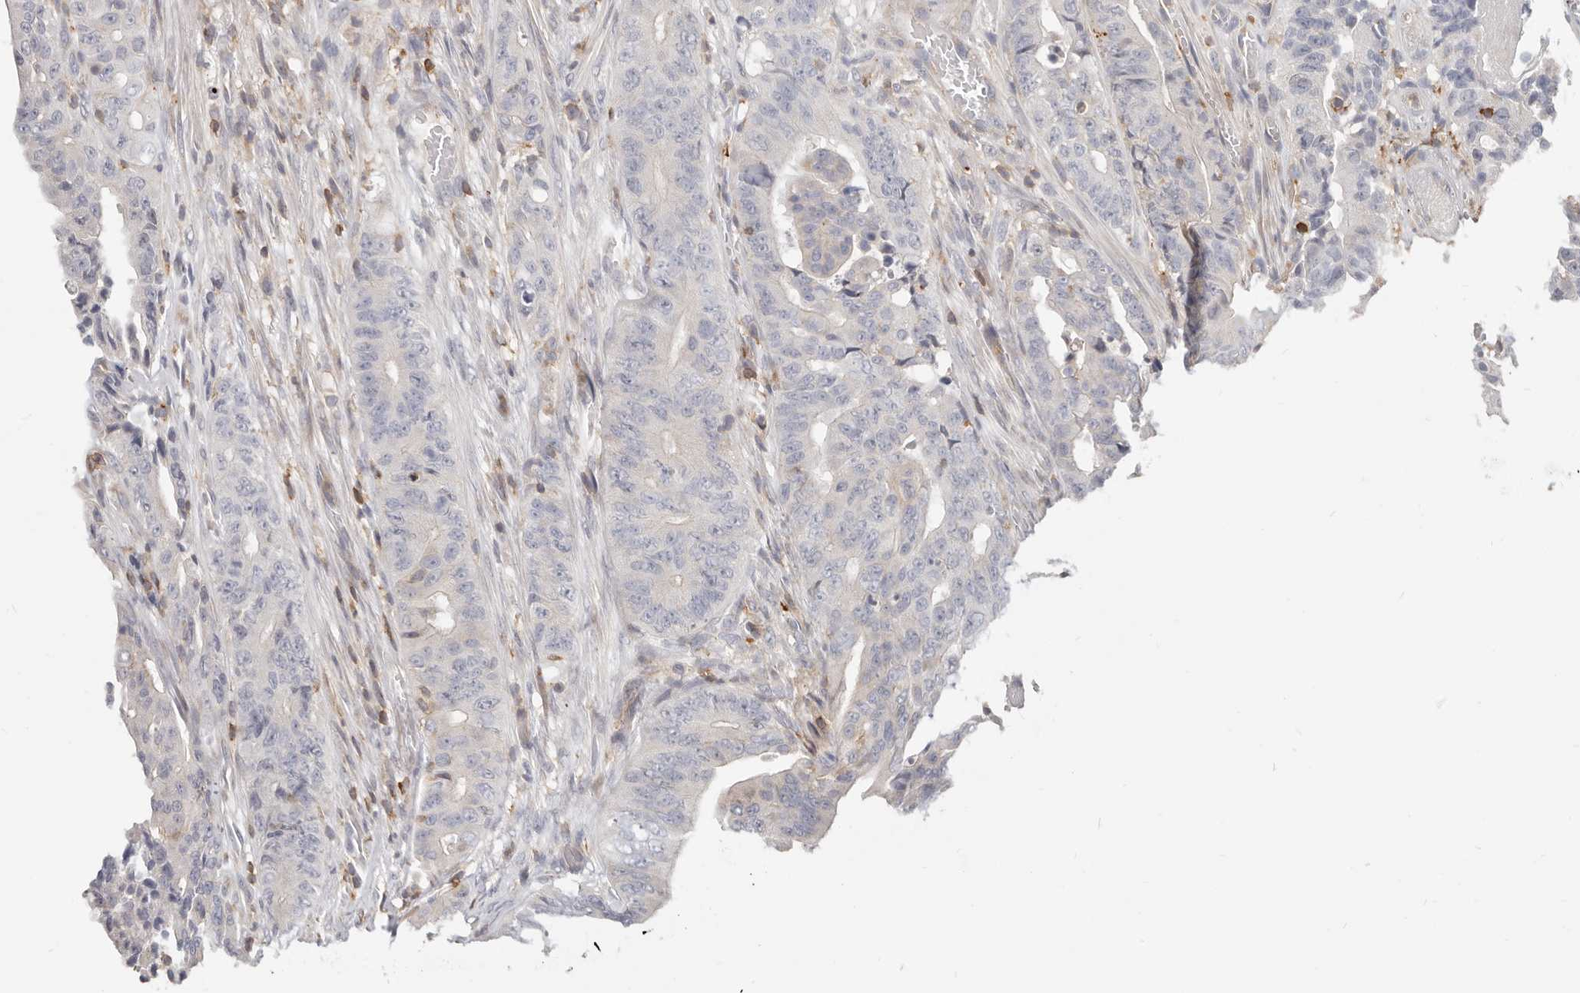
{"staining": {"intensity": "negative", "quantity": "none", "location": "none"}, "tissue": "colorectal cancer", "cell_type": "Tumor cells", "image_type": "cancer", "snomed": [{"axis": "morphology", "description": "Adenocarcinoma, NOS"}, {"axis": "topography", "description": "Colon"}], "caption": "There is no significant staining in tumor cells of adenocarcinoma (colorectal).", "gene": "TMEM63B", "patient": {"sex": "male", "age": 83}}